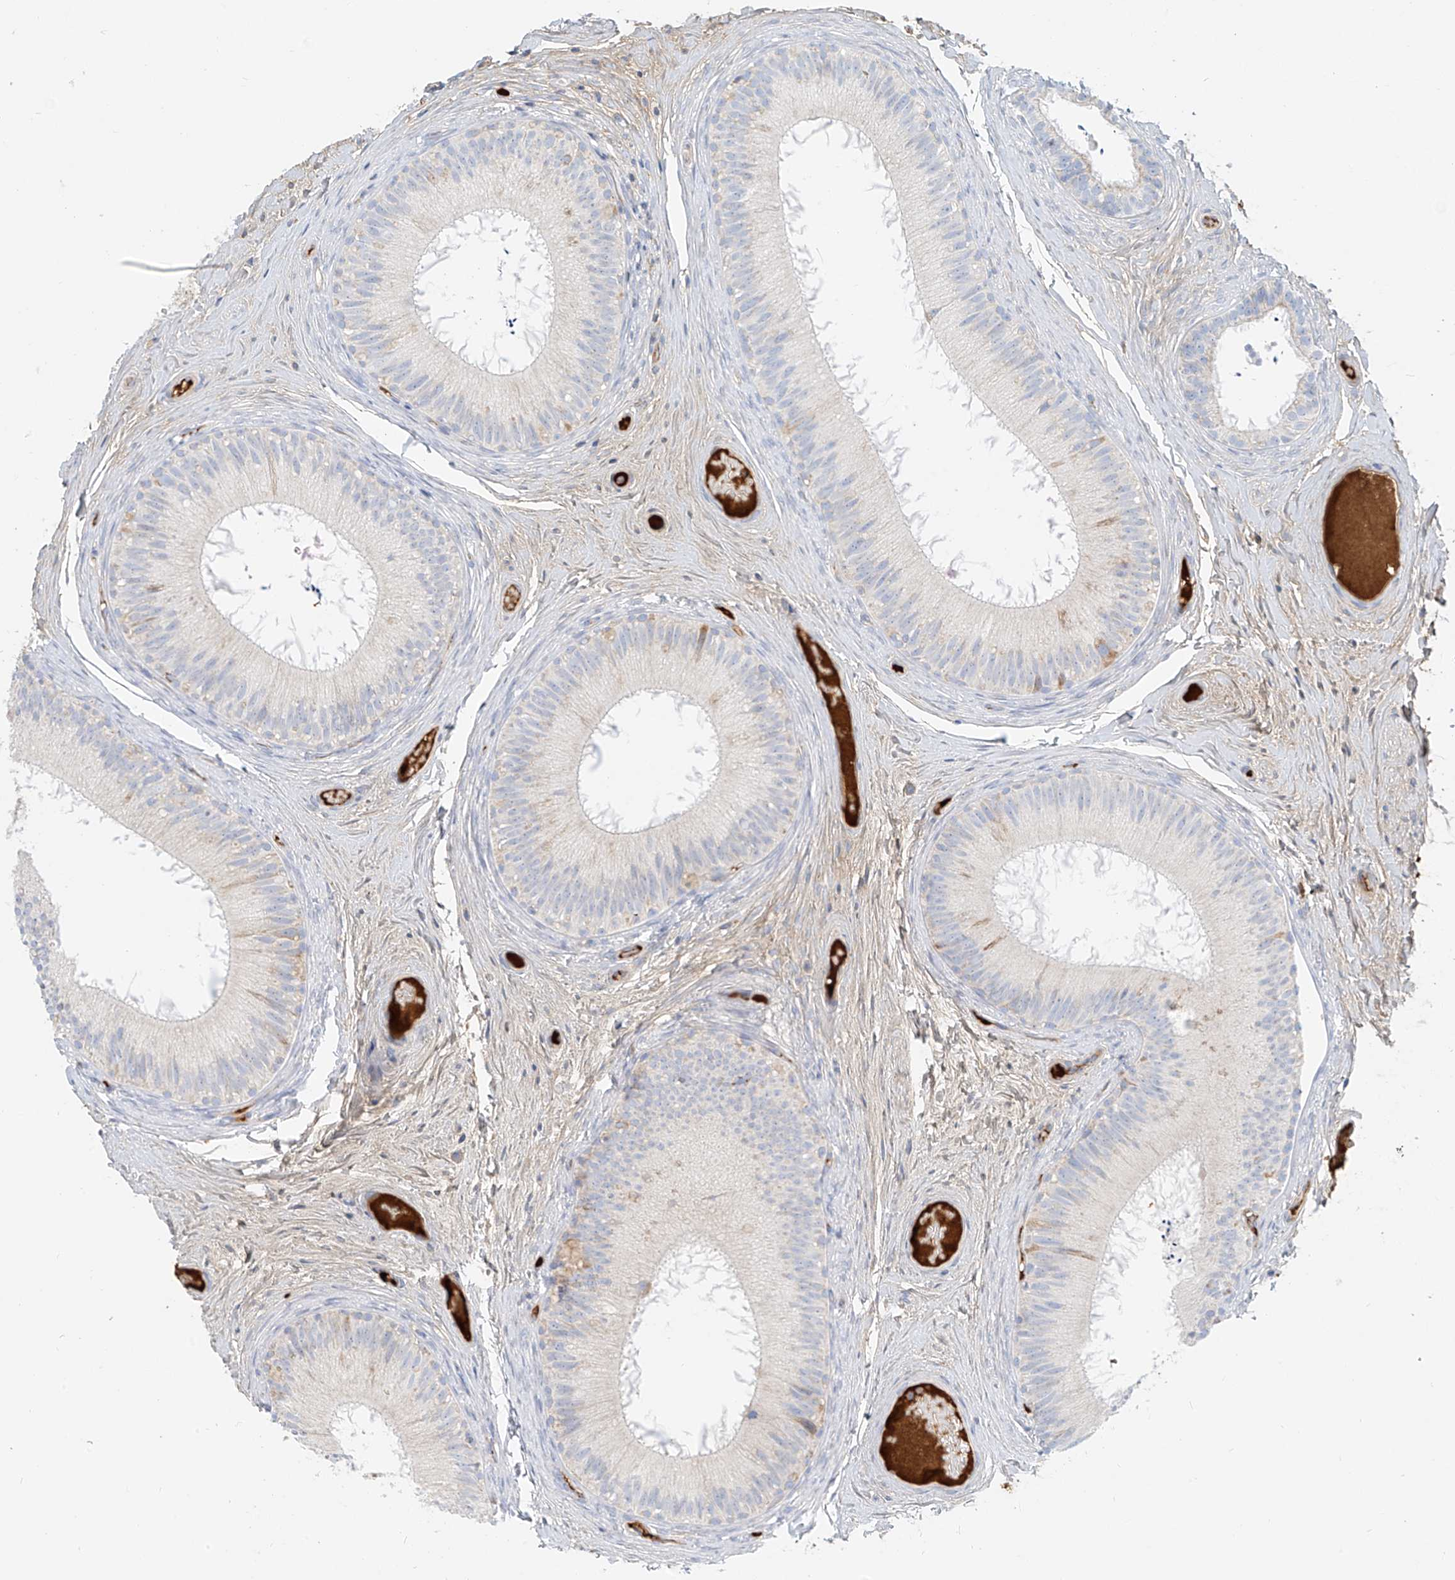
{"staining": {"intensity": "weak", "quantity": "<25%", "location": "cytoplasmic/membranous"}, "tissue": "epididymis", "cell_type": "Glandular cells", "image_type": "normal", "snomed": [{"axis": "morphology", "description": "Normal tissue, NOS"}, {"axis": "topography", "description": "Epididymis"}], "caption": "Immunohistochemistry micrograph of benign epididymis: human epididymis stained with DAB (3,3'-diaminobenzidine) demonstrates no significant protein positivity in glandular cells.", "gene": "OCSTAMP", "patient": {"sex": "male", "age": 50}}